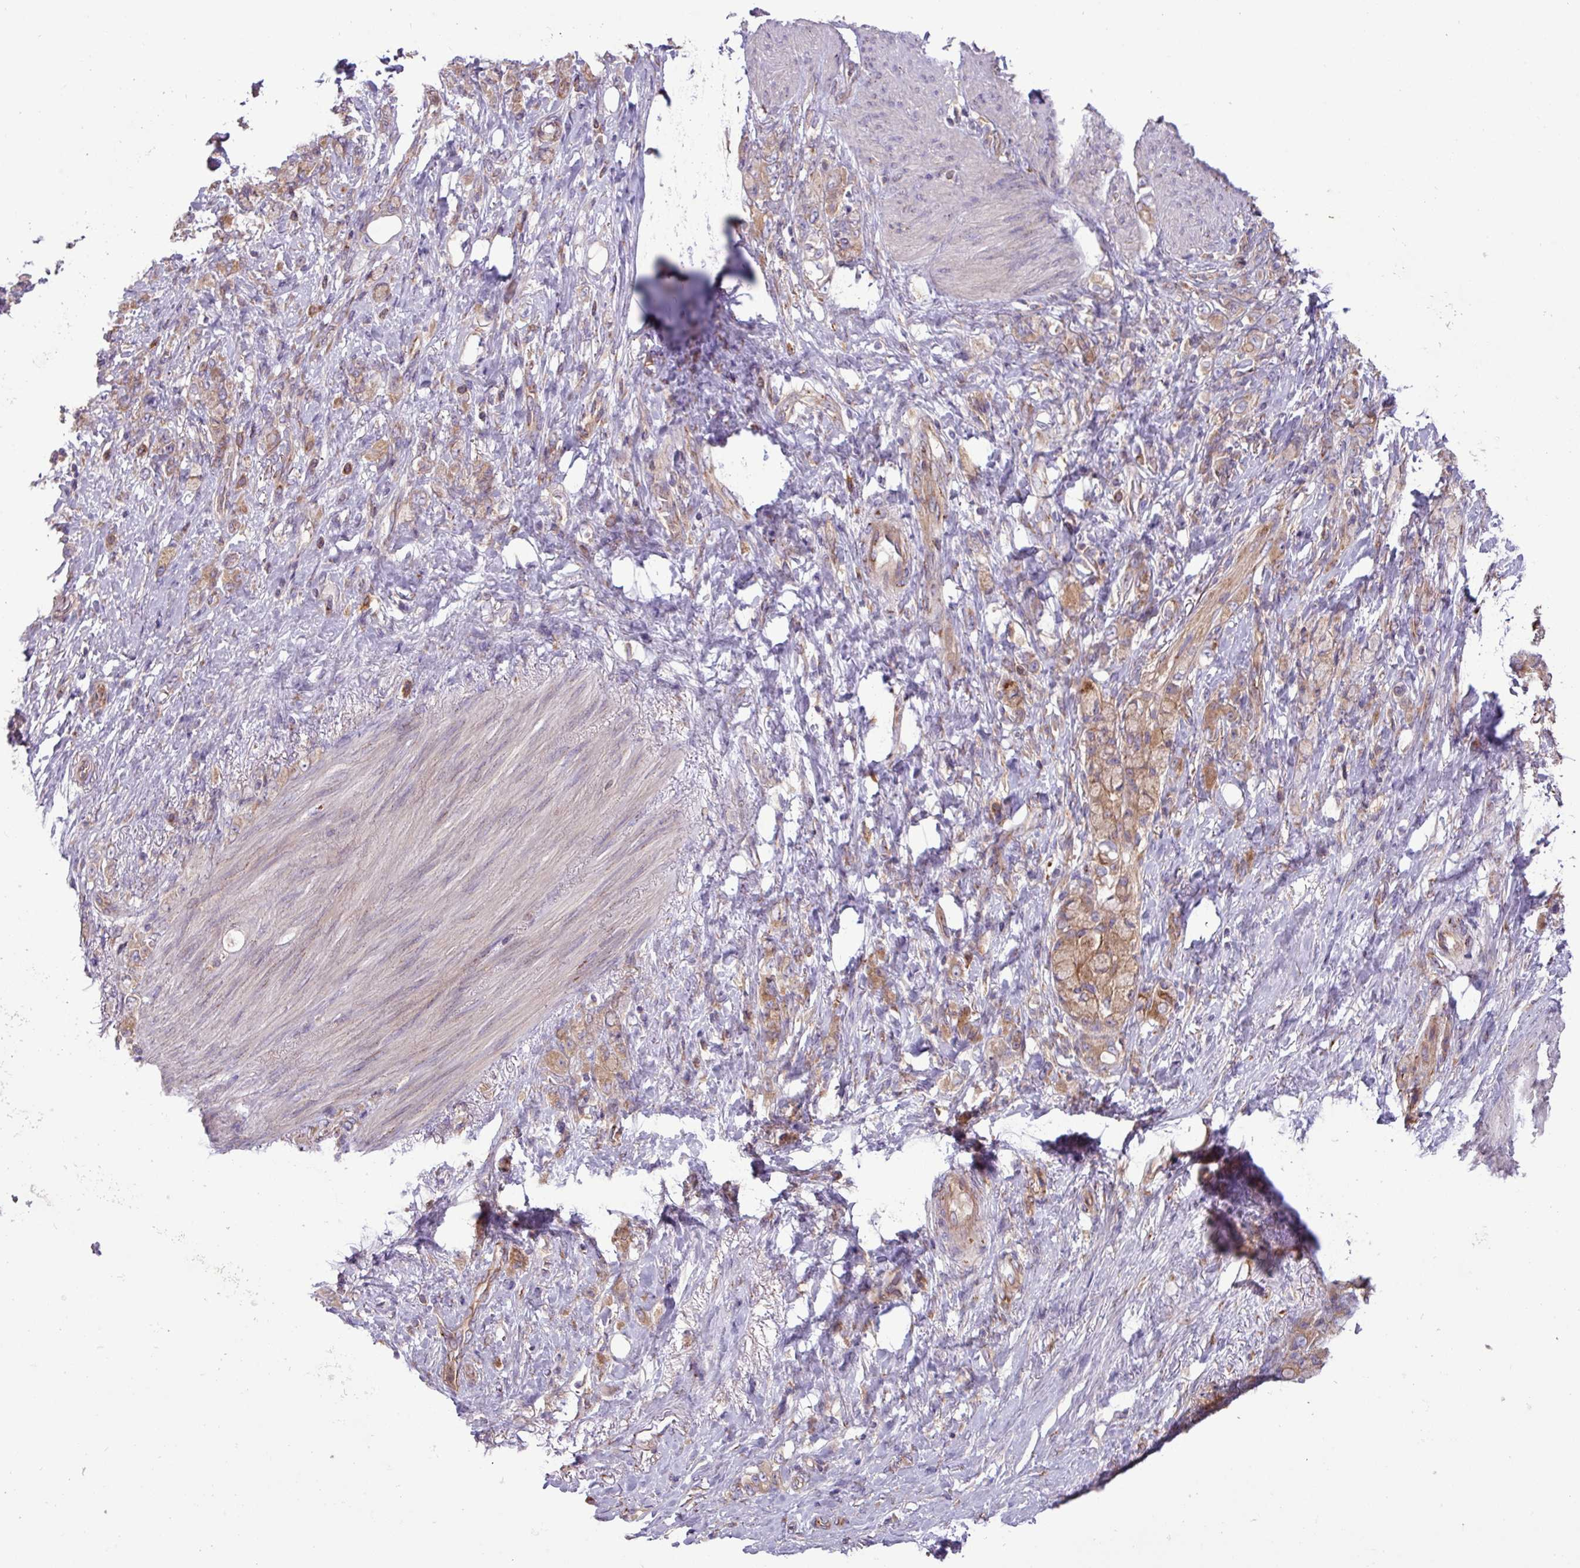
{"staining": {"intensity": "moderate", "quantity": ">75%", "location": "cytoplasmic/membranous"}, "tissue": "stomach cancer", "cell_type": "Tumor cells", "image_type": "cancer", "snomed": [{"axis": "morphology", "description": "Normal tissue, NOS"}, {"axis": "morphology", "description": "Adenocarcinoma, NOS"}, {"axis": "topography", "description": "Stomach"}], "caption": "Protein expression by IHC exhibits moderate cytoplasmic/membranous staining in approximately >75% of tumor cells in stomach cancer (adenocarcinoma). (DAB IHC with brightfield microscopy, high magnification).", "gene": "RAB19", "patient": {"sex": "female", "age": 79}}